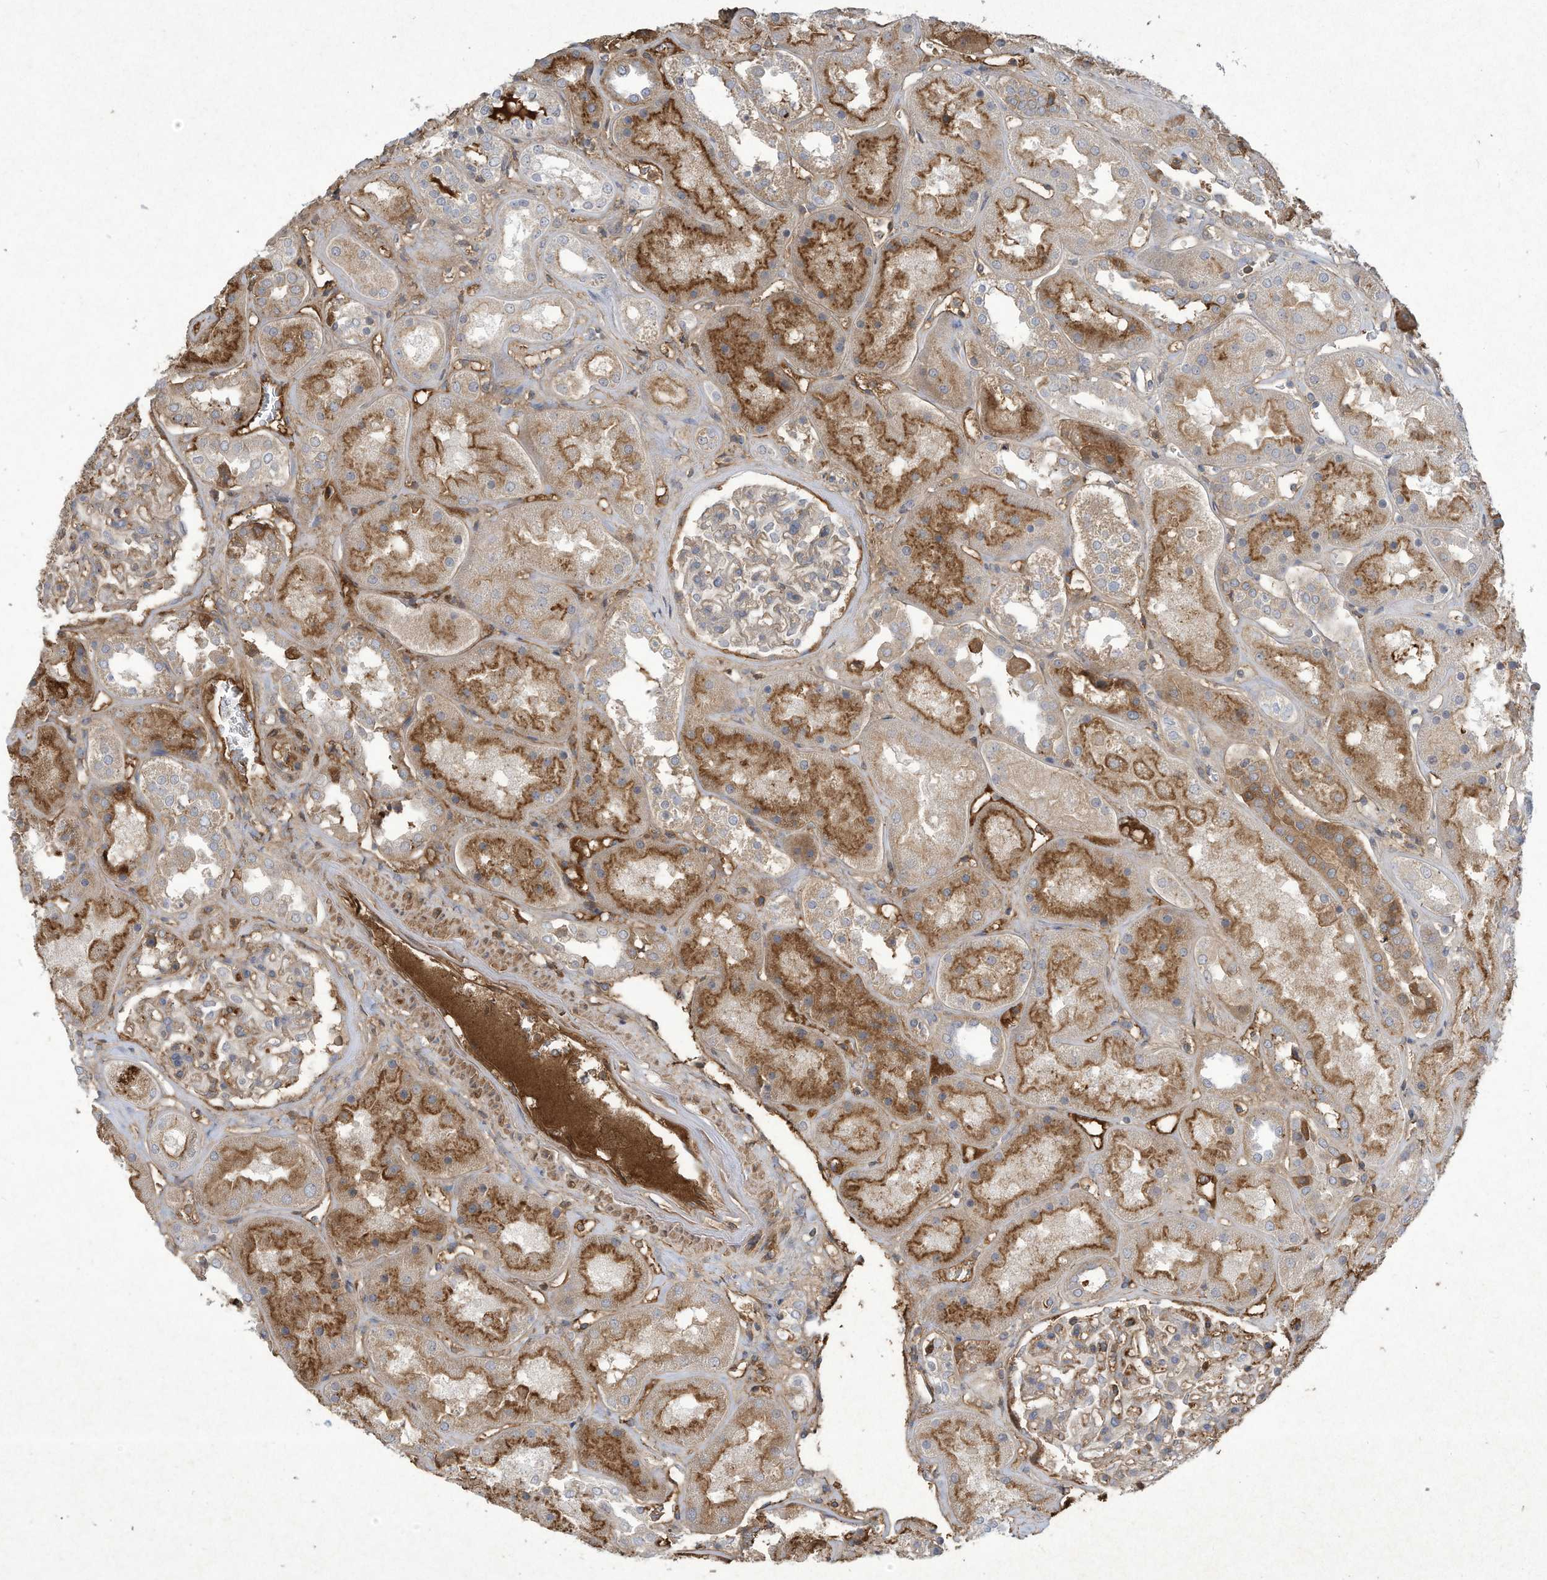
{"staining": {"intensity": "moderate", "quantity": "<25%", "location": "cytoplasmic/membranous"}, "tissue": "kidney", "cell_type": "Cells in glomeruli", "image_type": "normal", "snomed": [{"axis": "morphology", "description": "Normal tissue, NOS"}, {"axis": "topography", "description": "Kidney"}], "caption": "The micrograph reveals immunohistochemical staining of unremarkable kidney. There is moderate cytoplasmic/membranous positivity is seen in about <25% of cells in glomeruli.", "gene": "HAS3", "patient": {"sex": "male", "age": 70}}